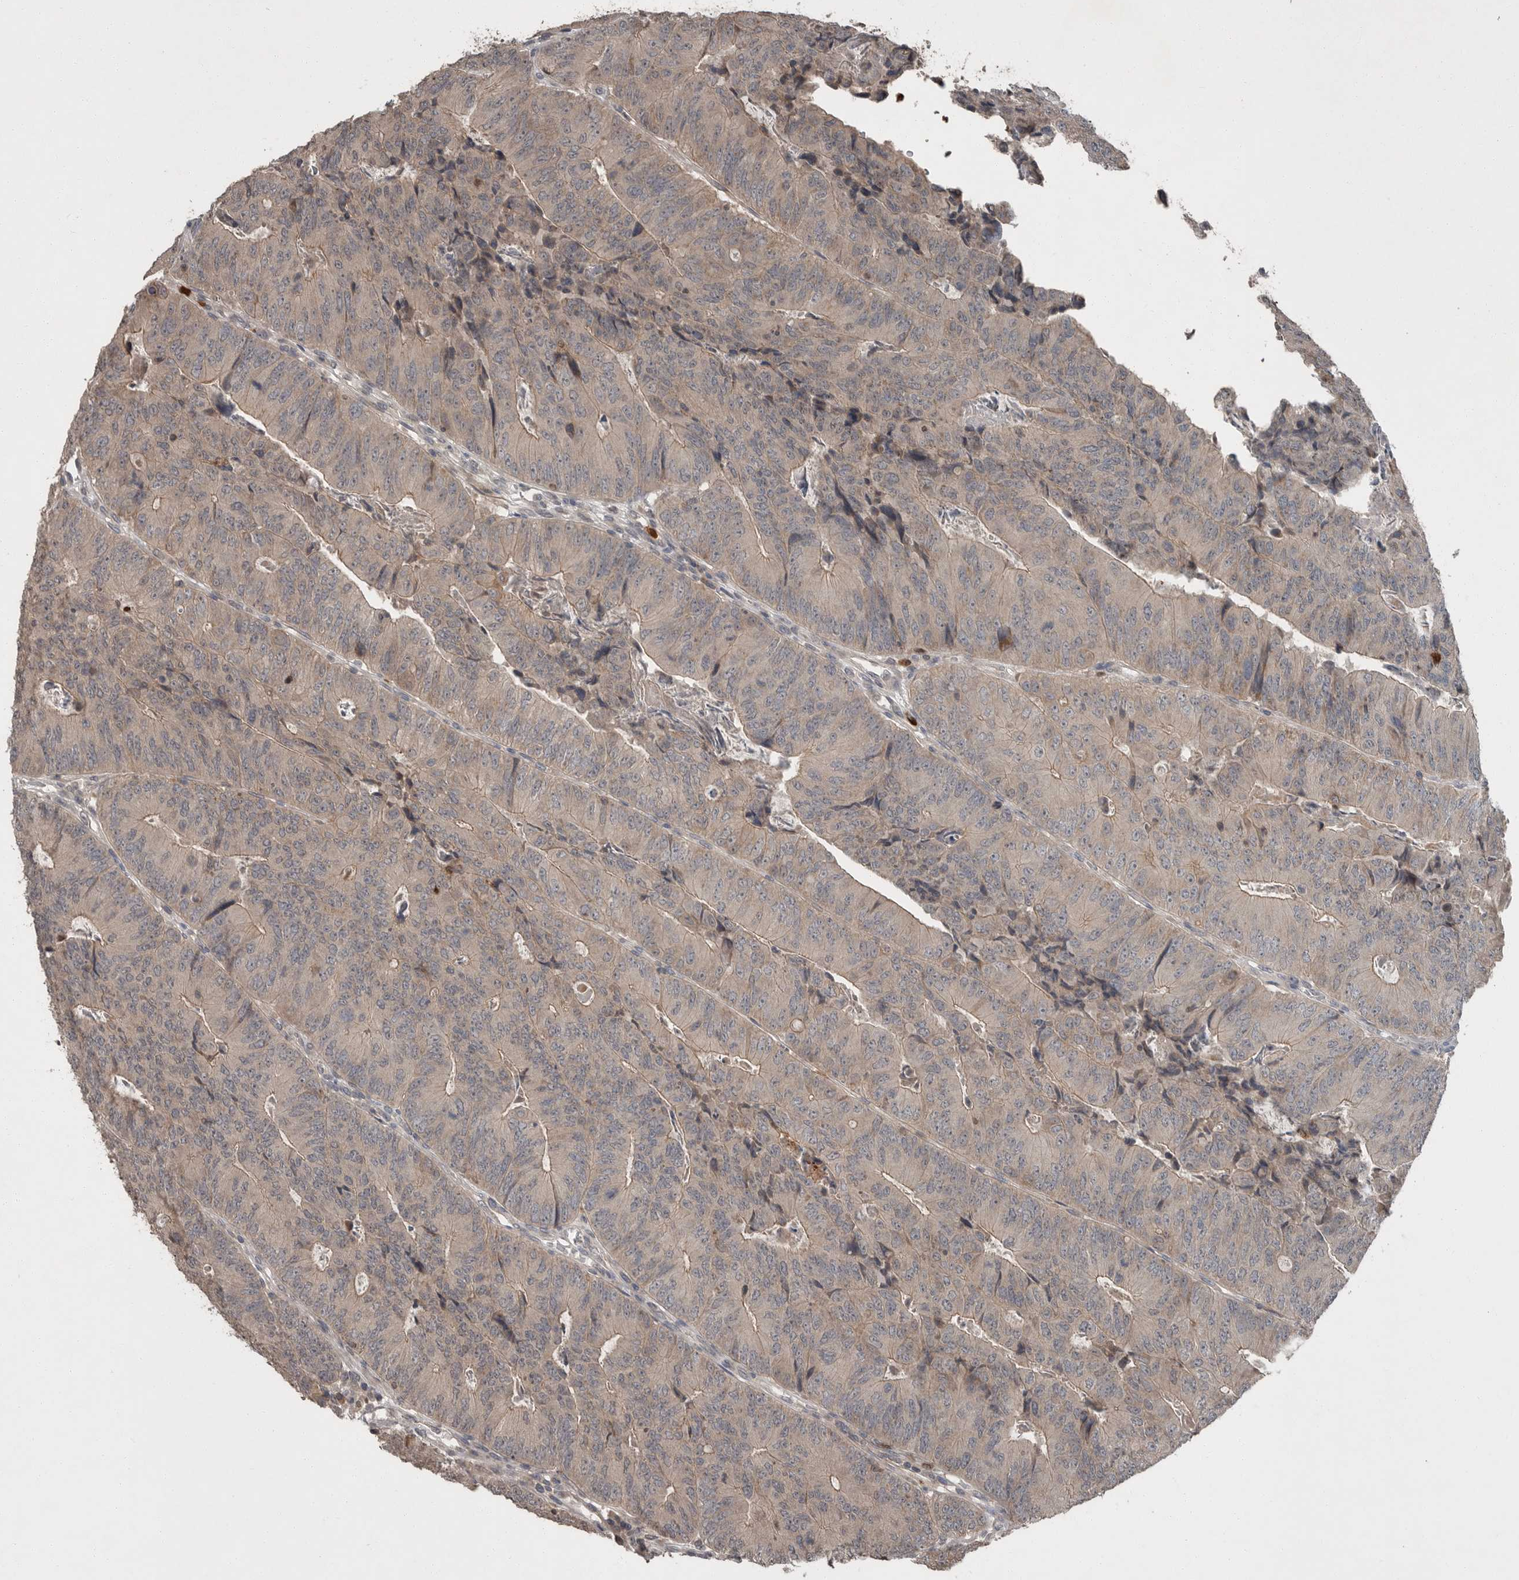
{"staining": {"intensity": "weak", "quantity": ">75%", "location": "cytoplasmic/membranous"}, "tissue": "colorectal cancer", "cell_type": "Tumor cells", "image_type": "cancer", "snomed": [{"axis": "morphology", "description": "Adenocarcinoma, NOS"}, {"axis": "topography", "description": "Colon"}], "caption": "Protein expression by IHC exhibits weak cytoplasmic/membranous staining in about >75% of tumor cells in adenocarcinoma (colorectal).", "gene": "SCP2", "patient": {"sex": "female", "age": 67}}